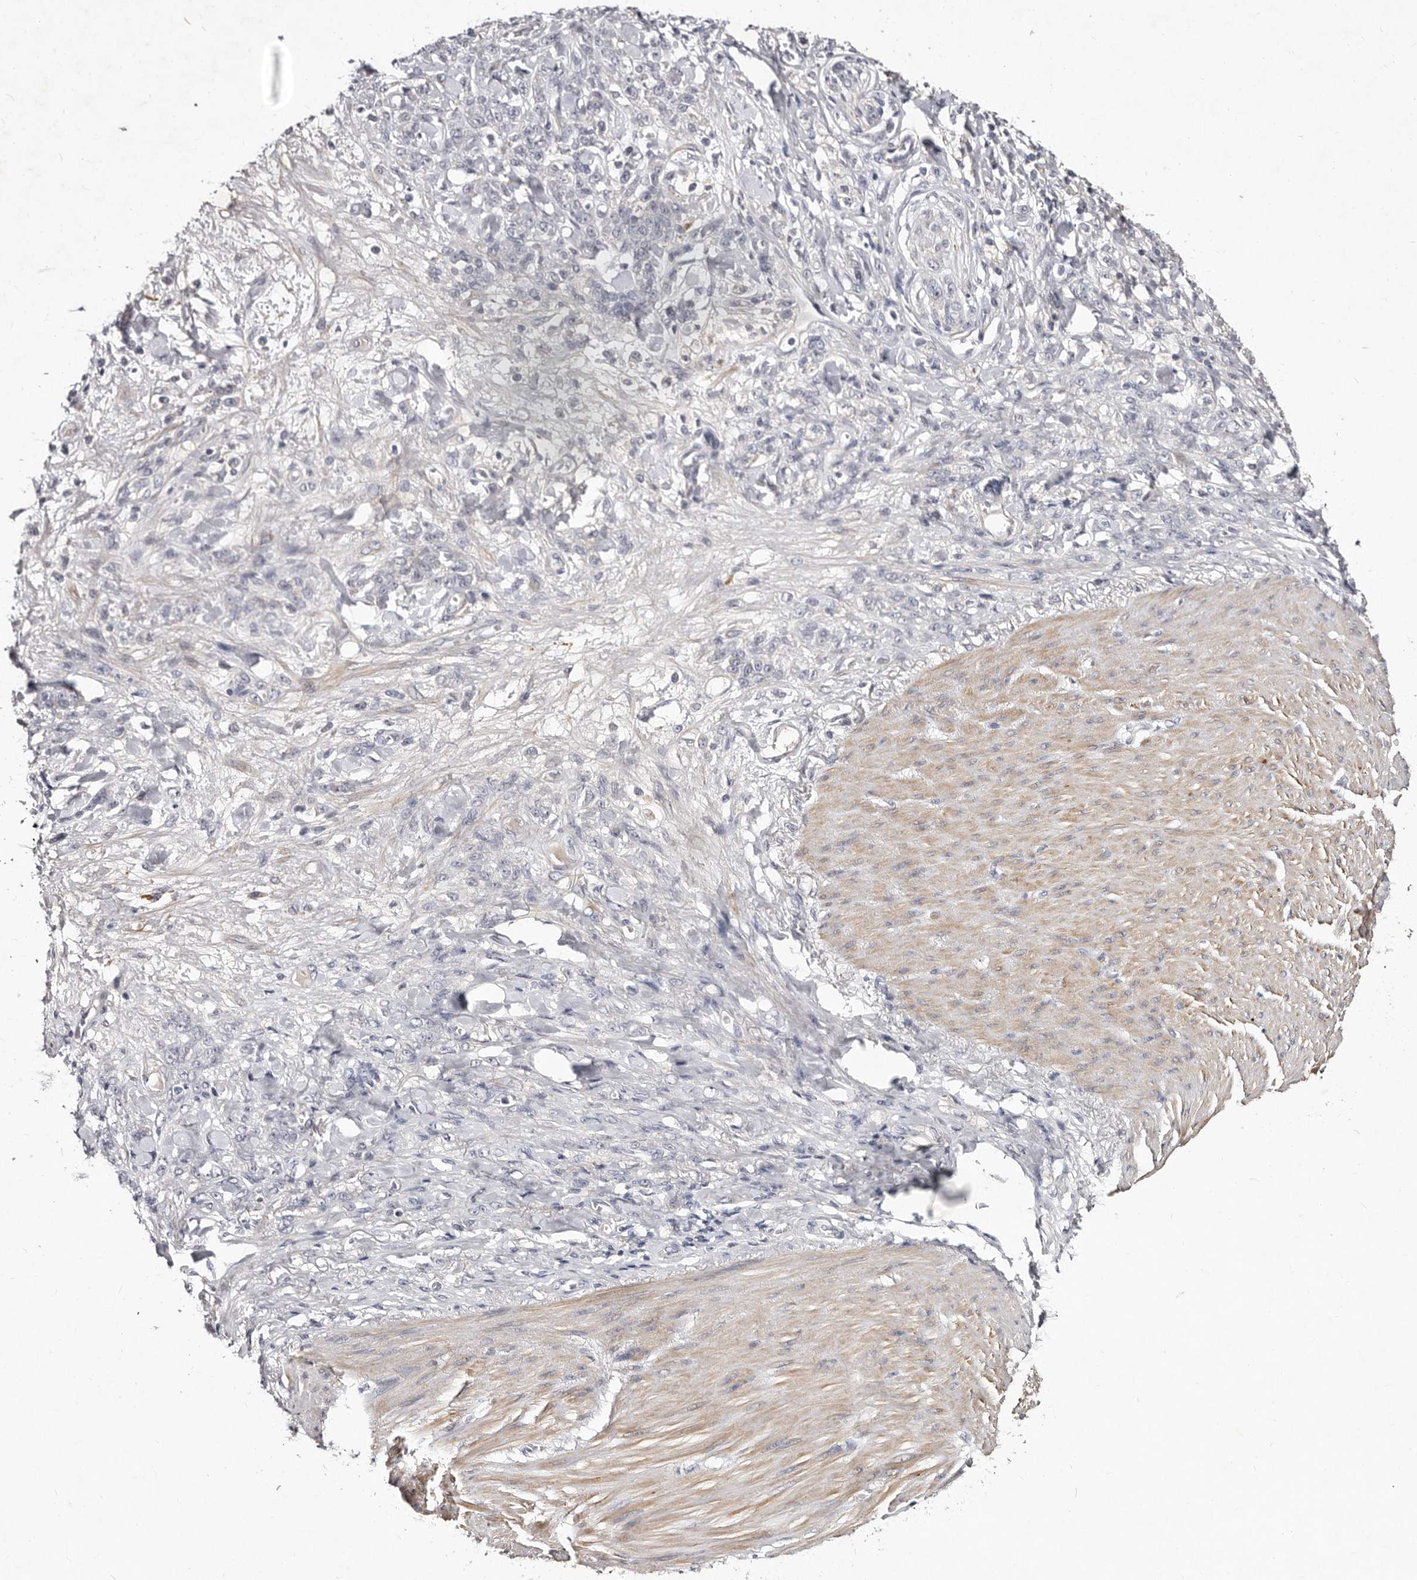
{"staining": {"intensity": "negative", "quantity": "none", "location": "none"}, "tissue": "stomach cancer", "cell_type": "Tumor cells", "image_type": "cancer", "snomed": [{"axis": "morphology", "description": "Normal tissue, NOS"}, {"axis": "morphology", "description": "Adenocarcinoma, NOS"}, {"axis": "topography", "description": "Stomach"}], "caption": "Immunohistochemistry (IHC) micrograph of neoplastic tissue: human stomach cancer stained with DAB reveals no significant protein expression in tumor cells.", "gene": "MRPS33", "patient": {"sex": "male", "age": 82}}